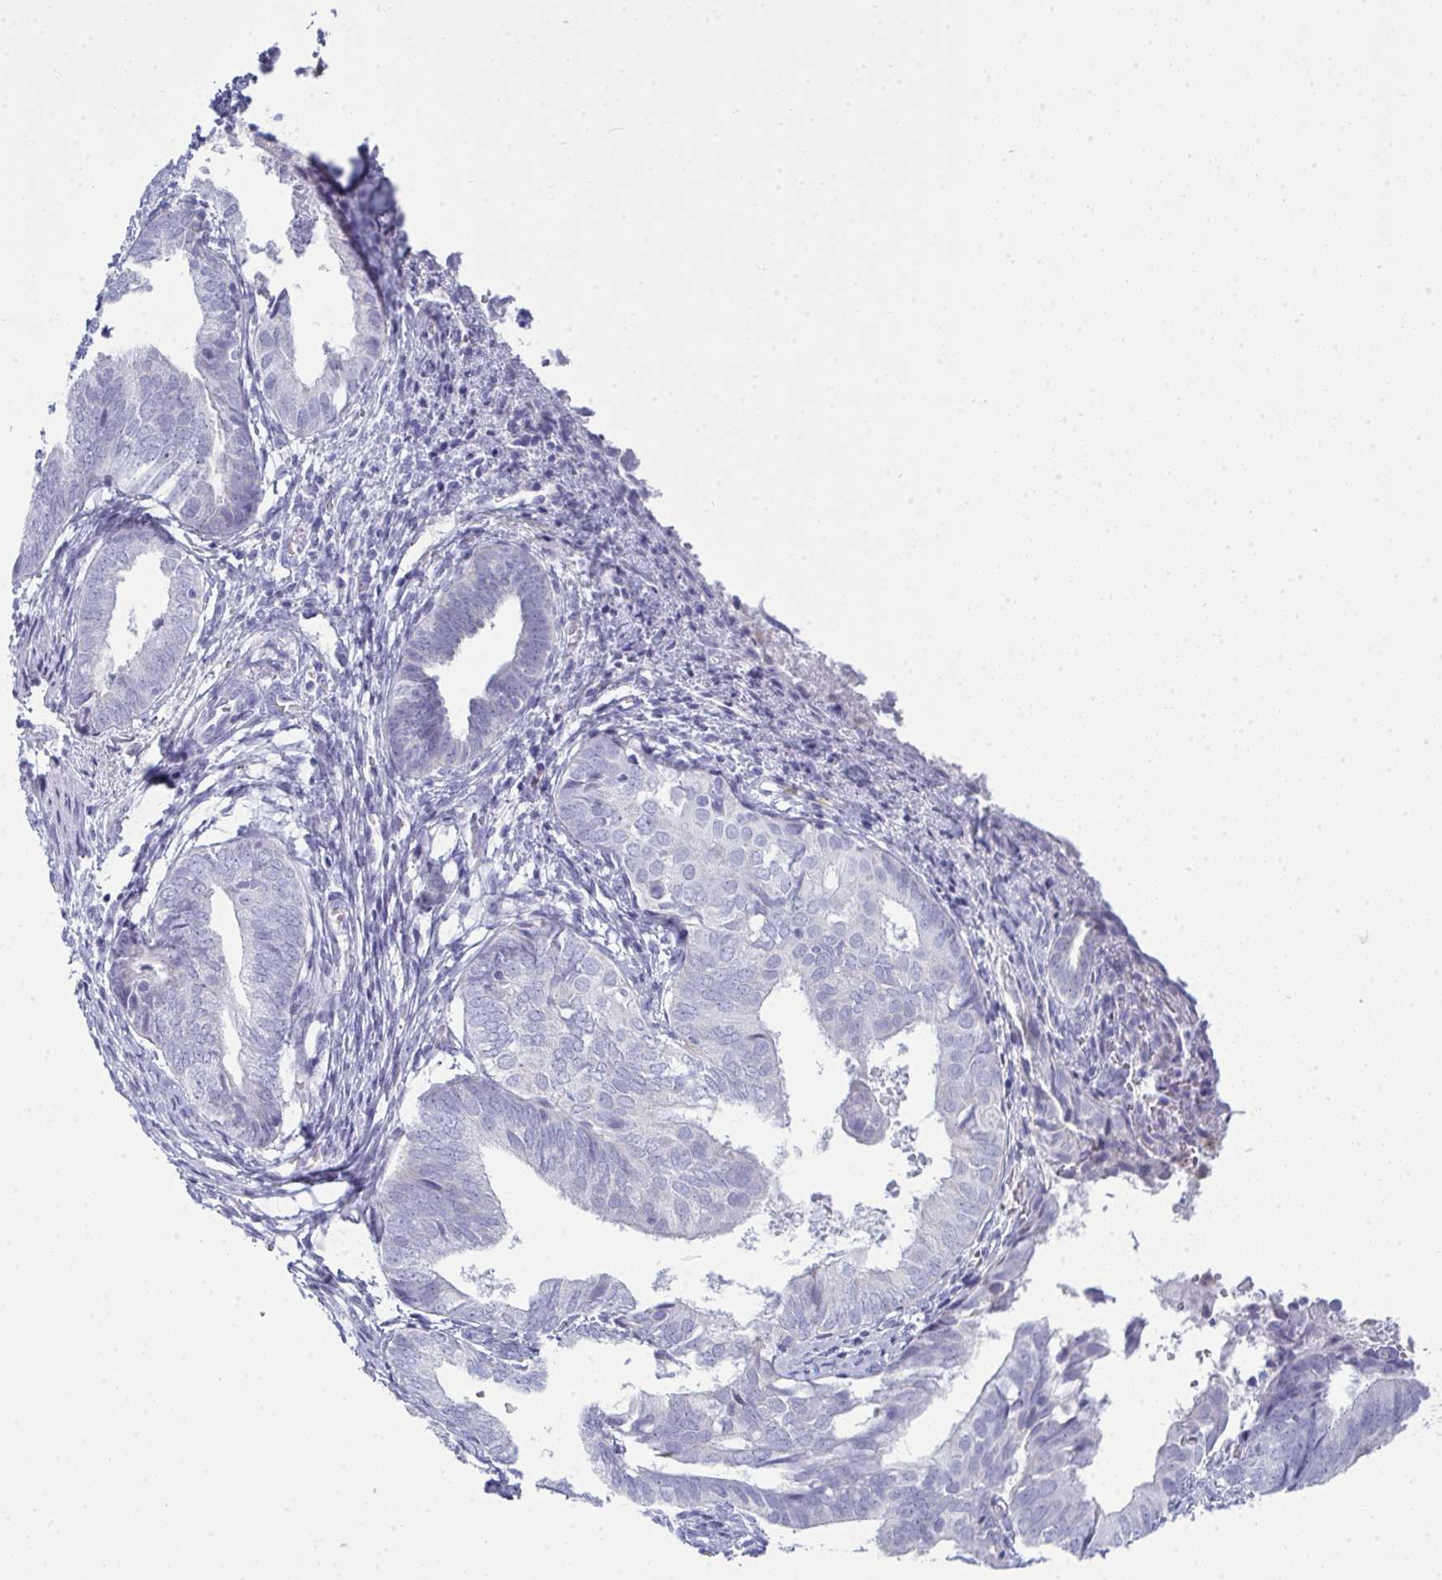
{"staining": {"intensity": "negative", "quantity": "none", "location": "none"}, "tissue": "endometrium", "cell_type": "Cells in endometrial stroma", "image_type": "normal", "snomed": [{"axis": "morphology", "description": "Normal tissue, NOS"}, {"axis": "topography", "description": "Endometrium"}], "caption": "IHC micrograph of benign endometrium stained for a protein (brown), which demonstrates no staining in cells in endometrial stroma.", "gene": "SERPINB10", "patient": {"sex": "female", "age": 50}}